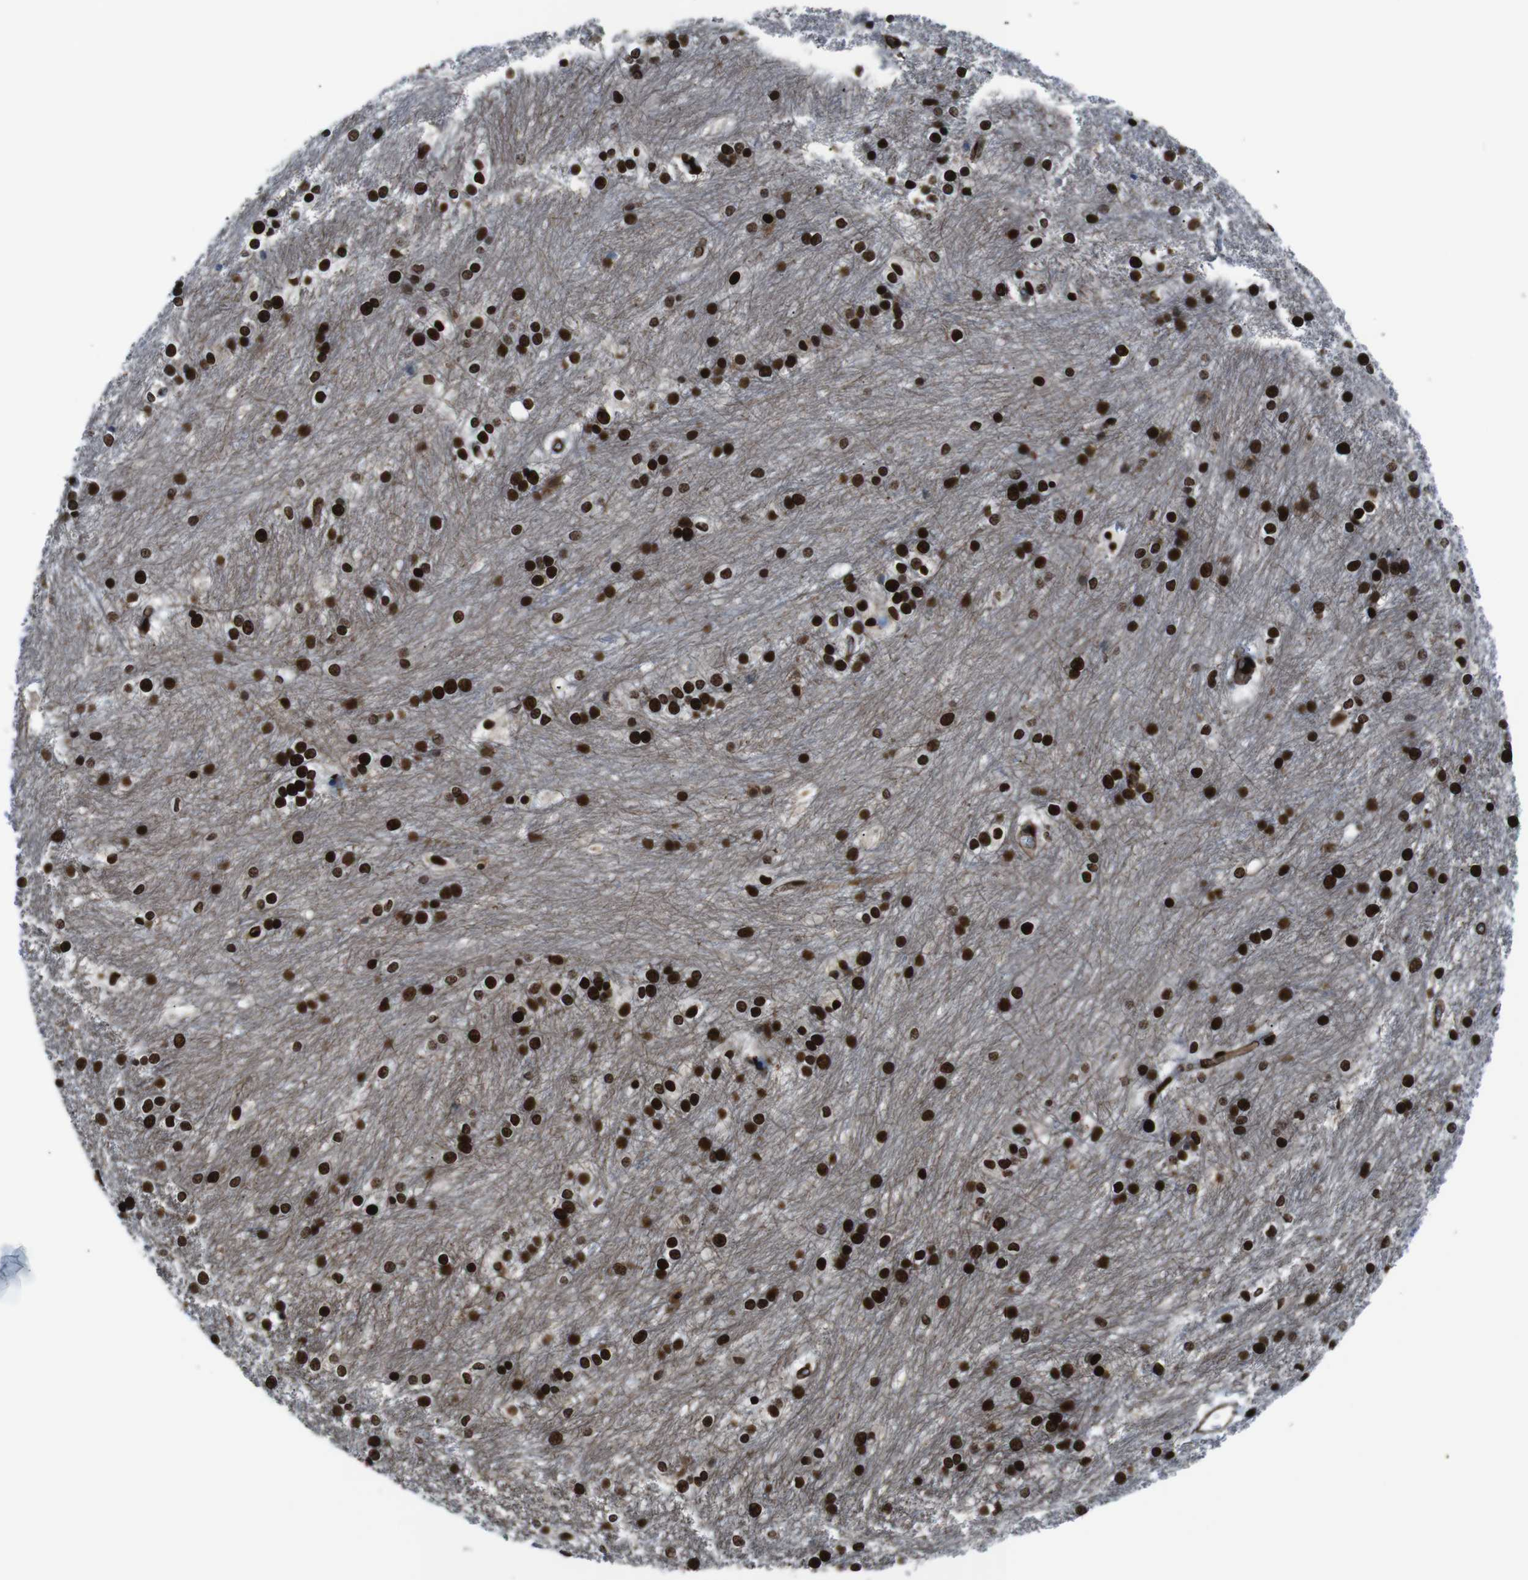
{"staining": {"intensity": "strong", "quantity": ">75%", "location": "nuclear"}, "tissue": "caudate", "cell_type": "Glial cells", "image_type": "normal", "snomed": [{"axis": "morphology", "description": "Normal tissue, NOS"}, {"axis": "topography", "description": "Lateral ventricle wall"}], "caption": "Glial cells display strong nuclear staining in approximately >75% of cells in benign caudate. (IHC, brightfield microscopy, high magnification).", "gene": "HNRNPU", "patient": {"sex": "female", "age": 19}}